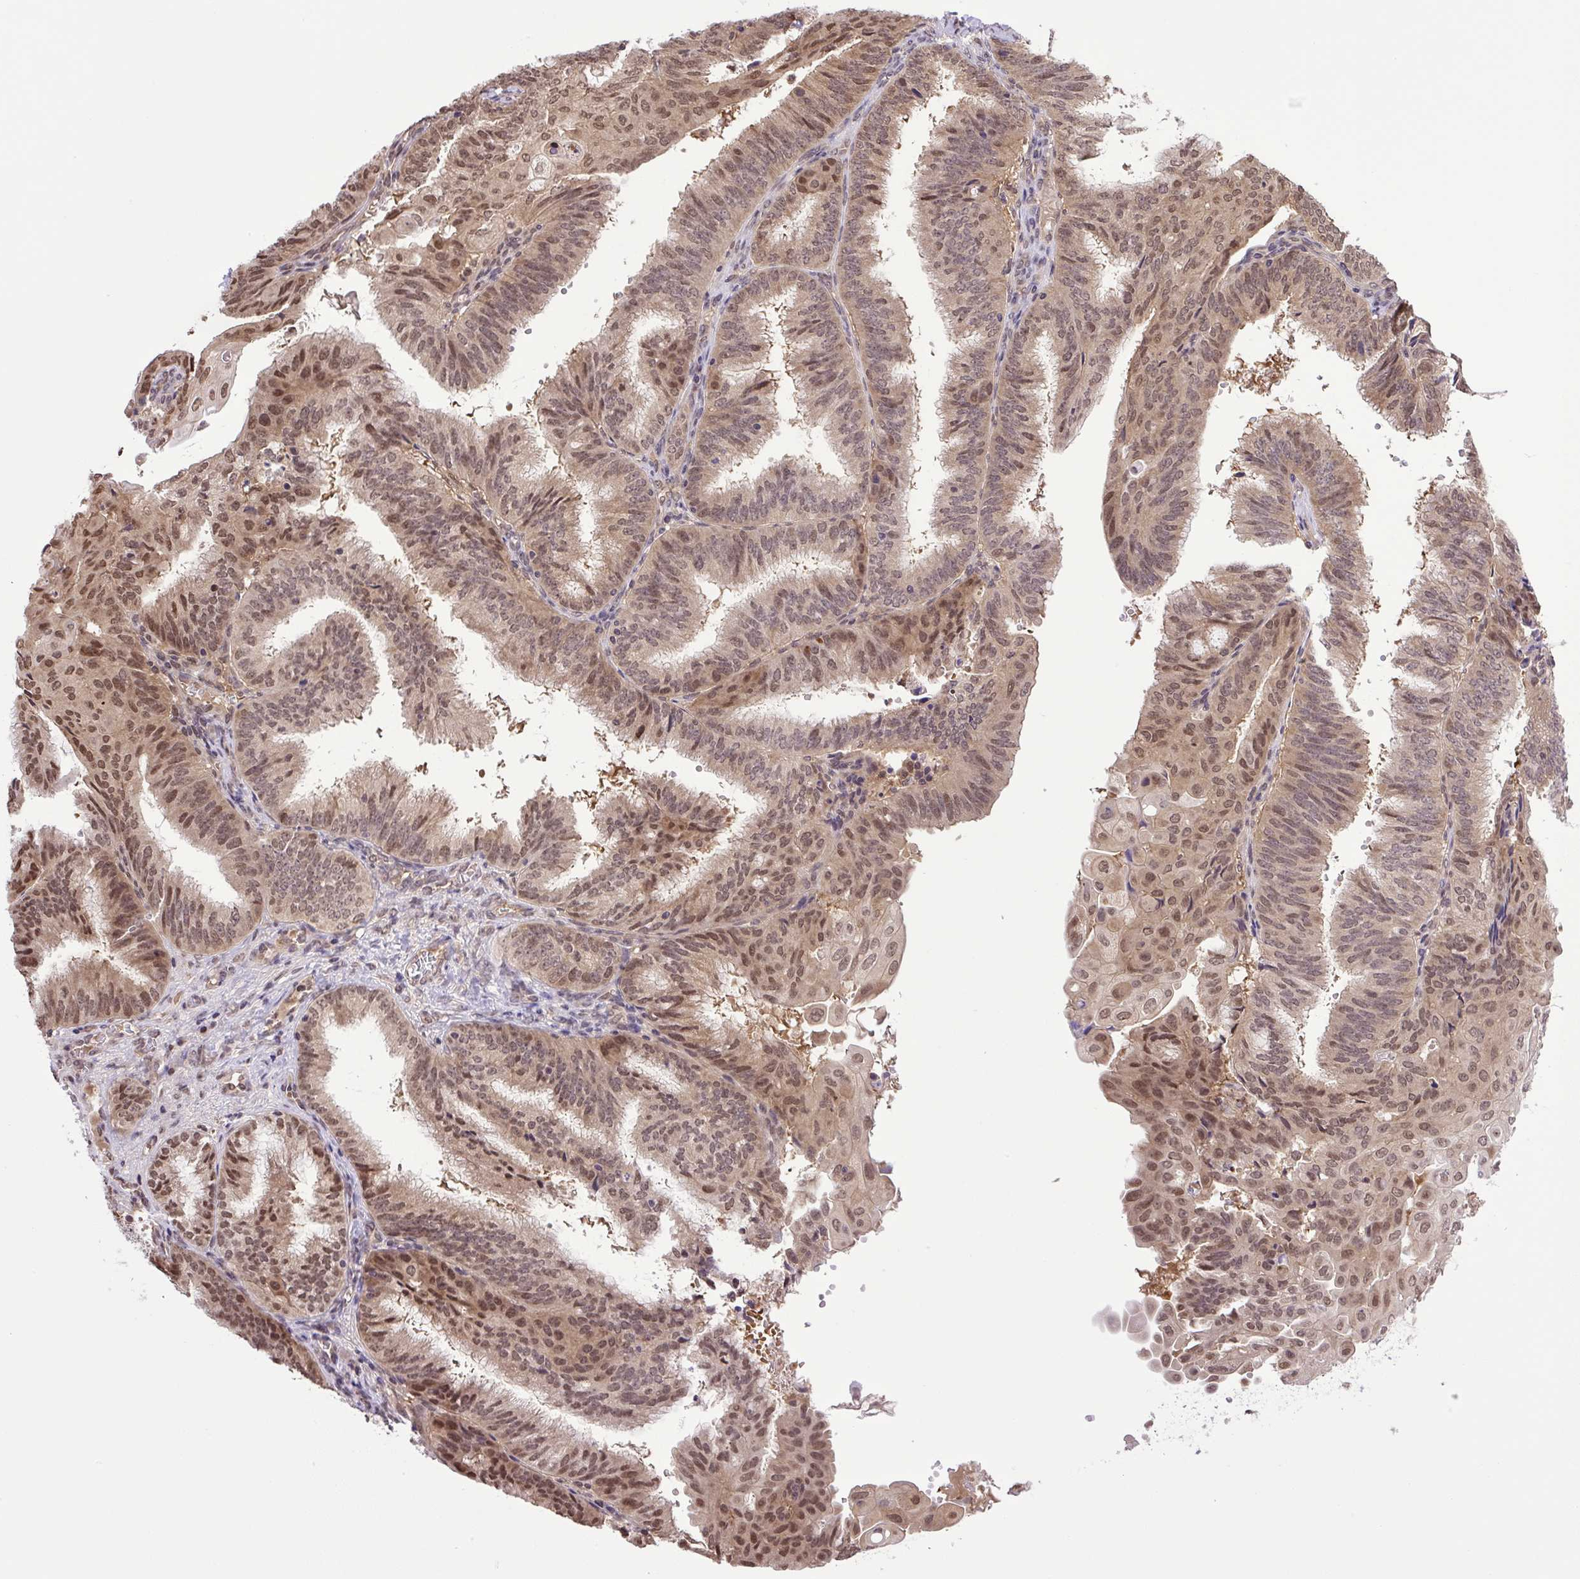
{"staining": {"intensity": "moderate", "quantity": ">75%", "location": "nuclear"}, "tissue": "endometrial cancer", "cell_type": "Tumor cells", "image_type": "cancer", "snomed": [{"axis": "morphology", "description": "Adenocarcinoma, NOS"}, {"axis": "topography", "description": "Endometrium"}], "caption": "An immunohistochemistry (IHC) image of neoplastic tissue is shown. Protein staining in brown shows moderate nuclear positivity in adenocarcinoma (endometrial) within tumor cells.", "gene": "SGTA", "patient": {"sex": "female", "age": 49}}